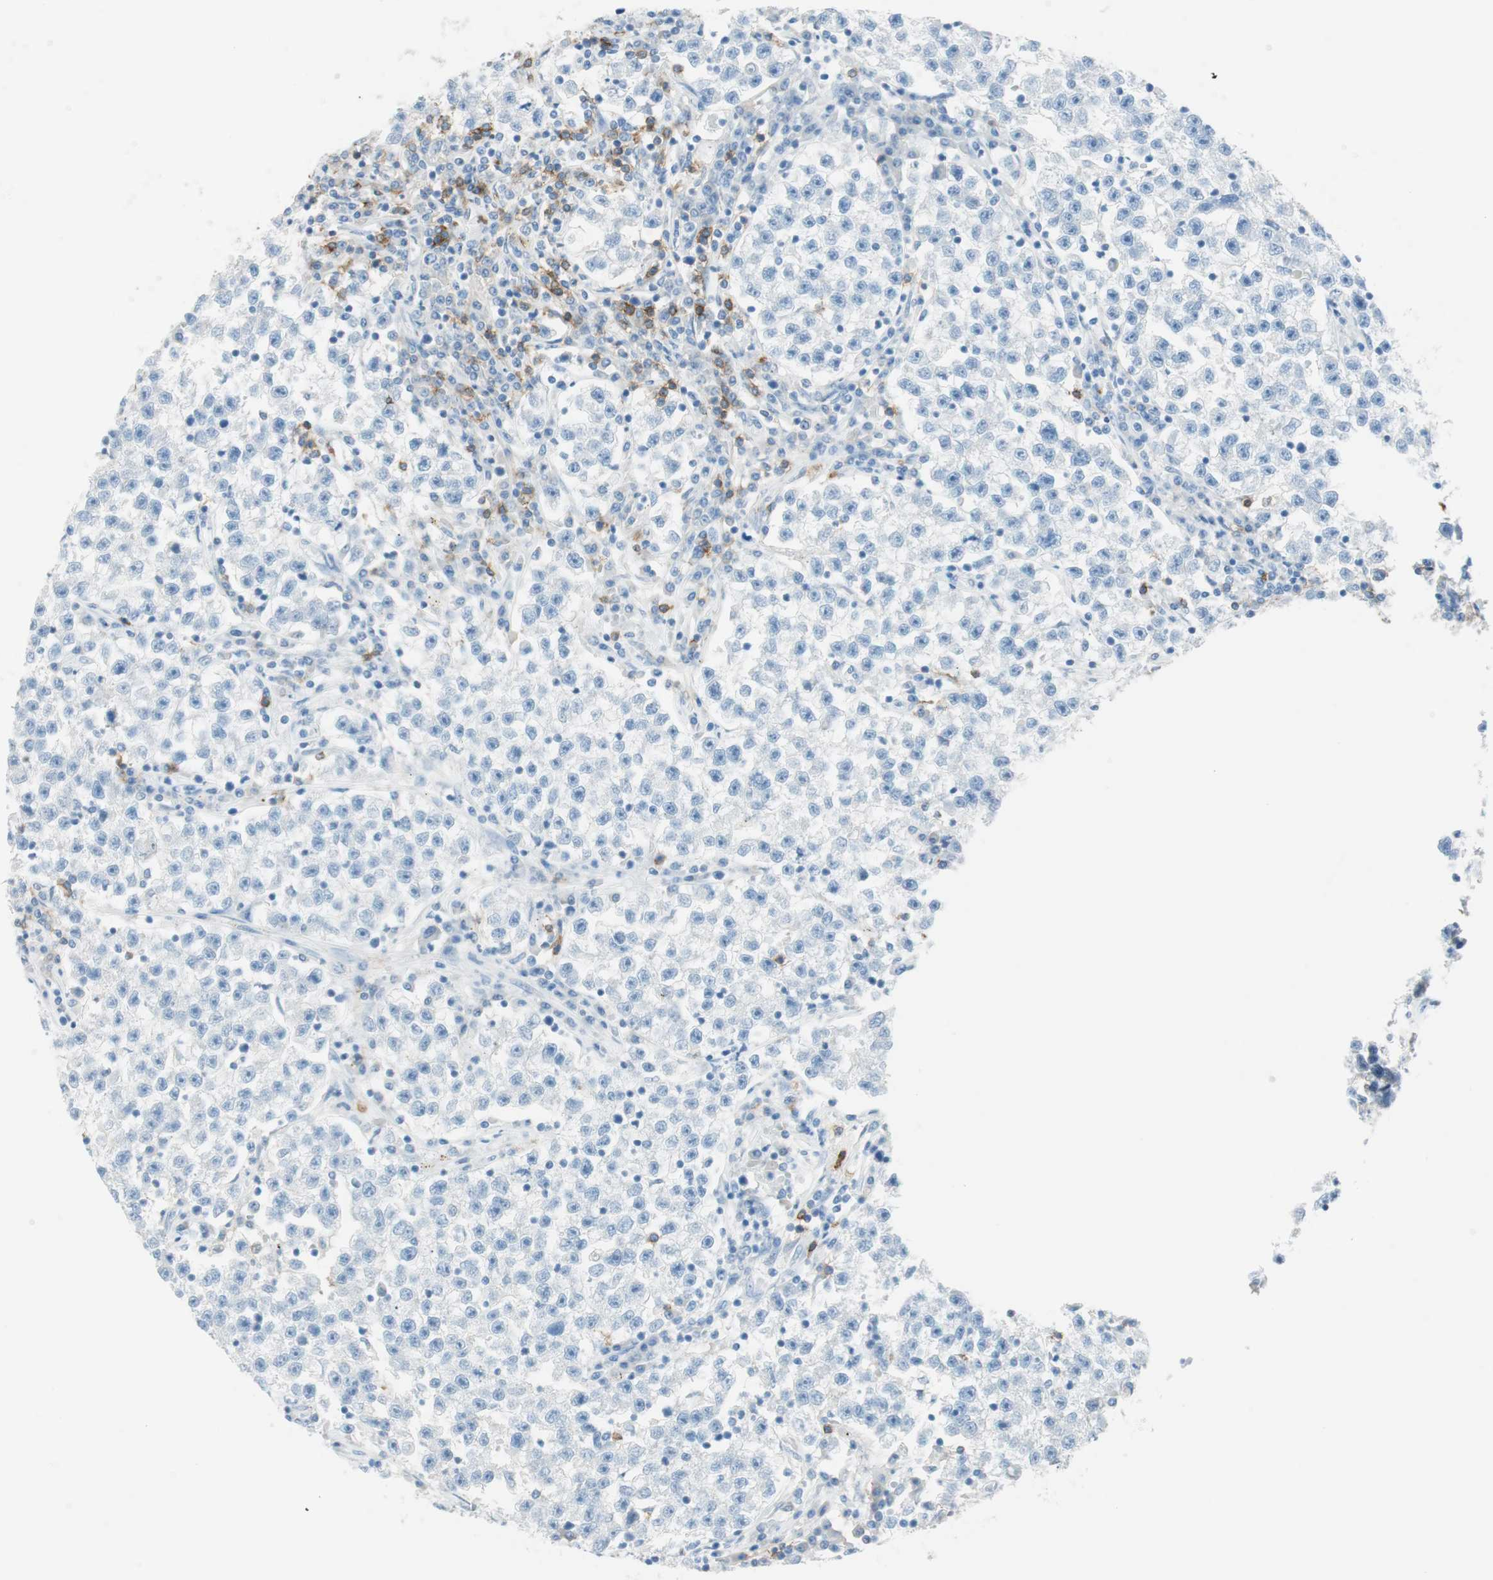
{"staining": {"intensity": "negative", "quantity": "none", "location": "none"}, "tissue": "testis cancer", "cell_type": "Tumor cells", "image_type": "cancer", "snomed": [{"axis": "morphology", "description": "Seminoma, NOS"}, {"axis": "topography", "description": "Testis"}], "caption": "Human testis seminoma stained for a protein using immunohistochemistry exhibits no staining in tumor cells.", "gene": "TNFRSF13C", "patient": {"sex": "male", "age": 22}}